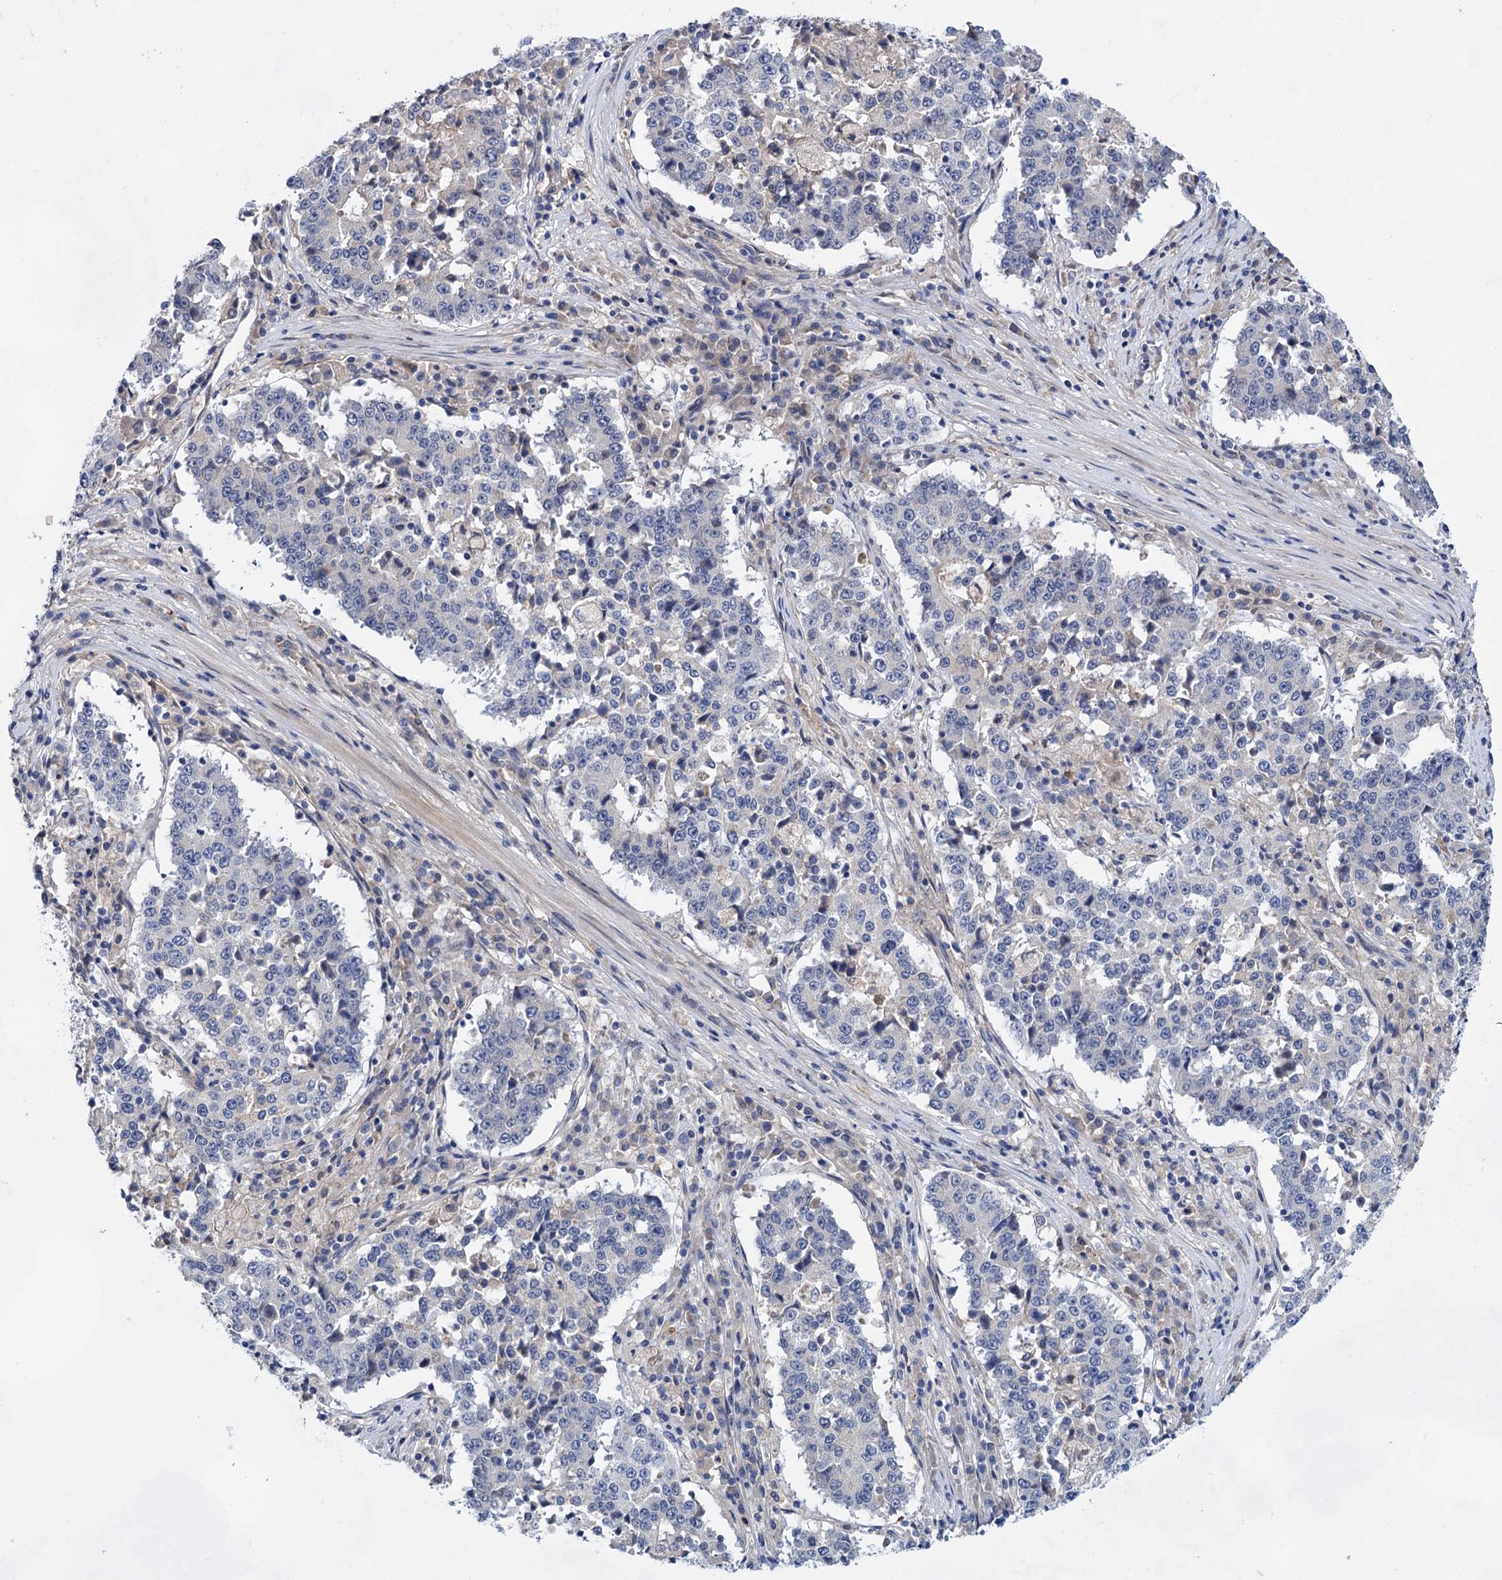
{"staining": {"intensity": "negative", "quantity": "none", "location": "none"}, "tissue": "stomach cancer", "cell_type": "Tumor cells", "image_type": "cancer", "snomed": [{"axis": "morphology", "description": "Adenocarcinoma, NOS"}, {"axis": "topography", "description": "Stomach"}], "caption": "An IHC photomicrograph of stomach cancer (adenocarcinoma) is shown. There is no staining in tumor cells of stomach cancer (adenocarcinoma).", "gene": "MORN3", "patient": {"sex": "male", "age": 59}}